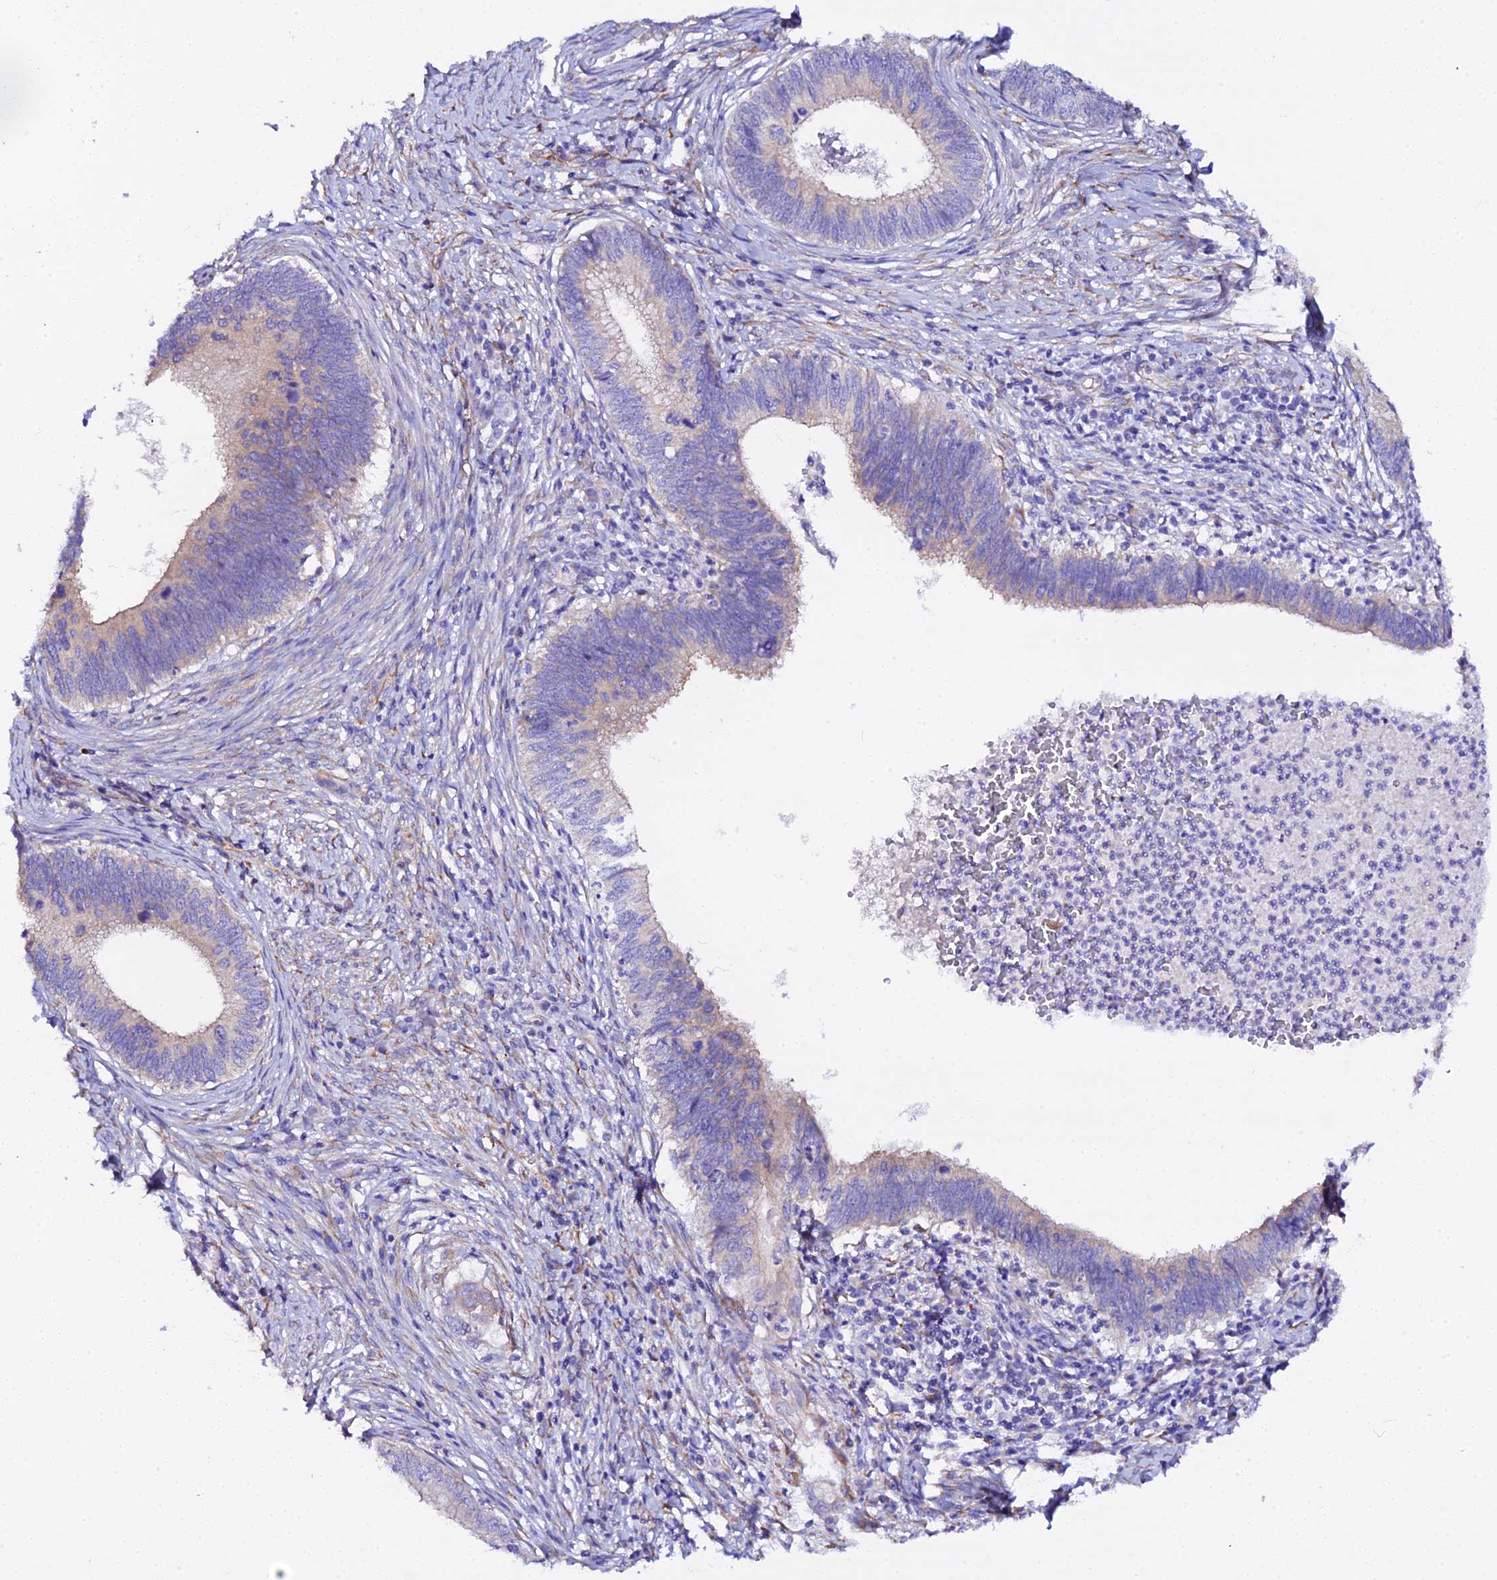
{"staining": {"intensity": "weak", "quantity": "25%-75%", "location": "cytoplasmic/membranous"}, "tissue": "cervical cancer", "cell_type": "Tumor cells", "image_type": "cancer", "snomed": [{"axis": "morphology", "description": "Adenocarcinoma, NOS"}, {"axis": "topography", "description": "Cervix"}], "caption": "Immunohistochemical staining of human cervical adenocarcinoma reveals low levels of weak cytoplasmic/membranous expression in approximately 25%-75% of tumor cells.", "gene": "CFAP45", "patient": {"sex": "female", "age": 42}}